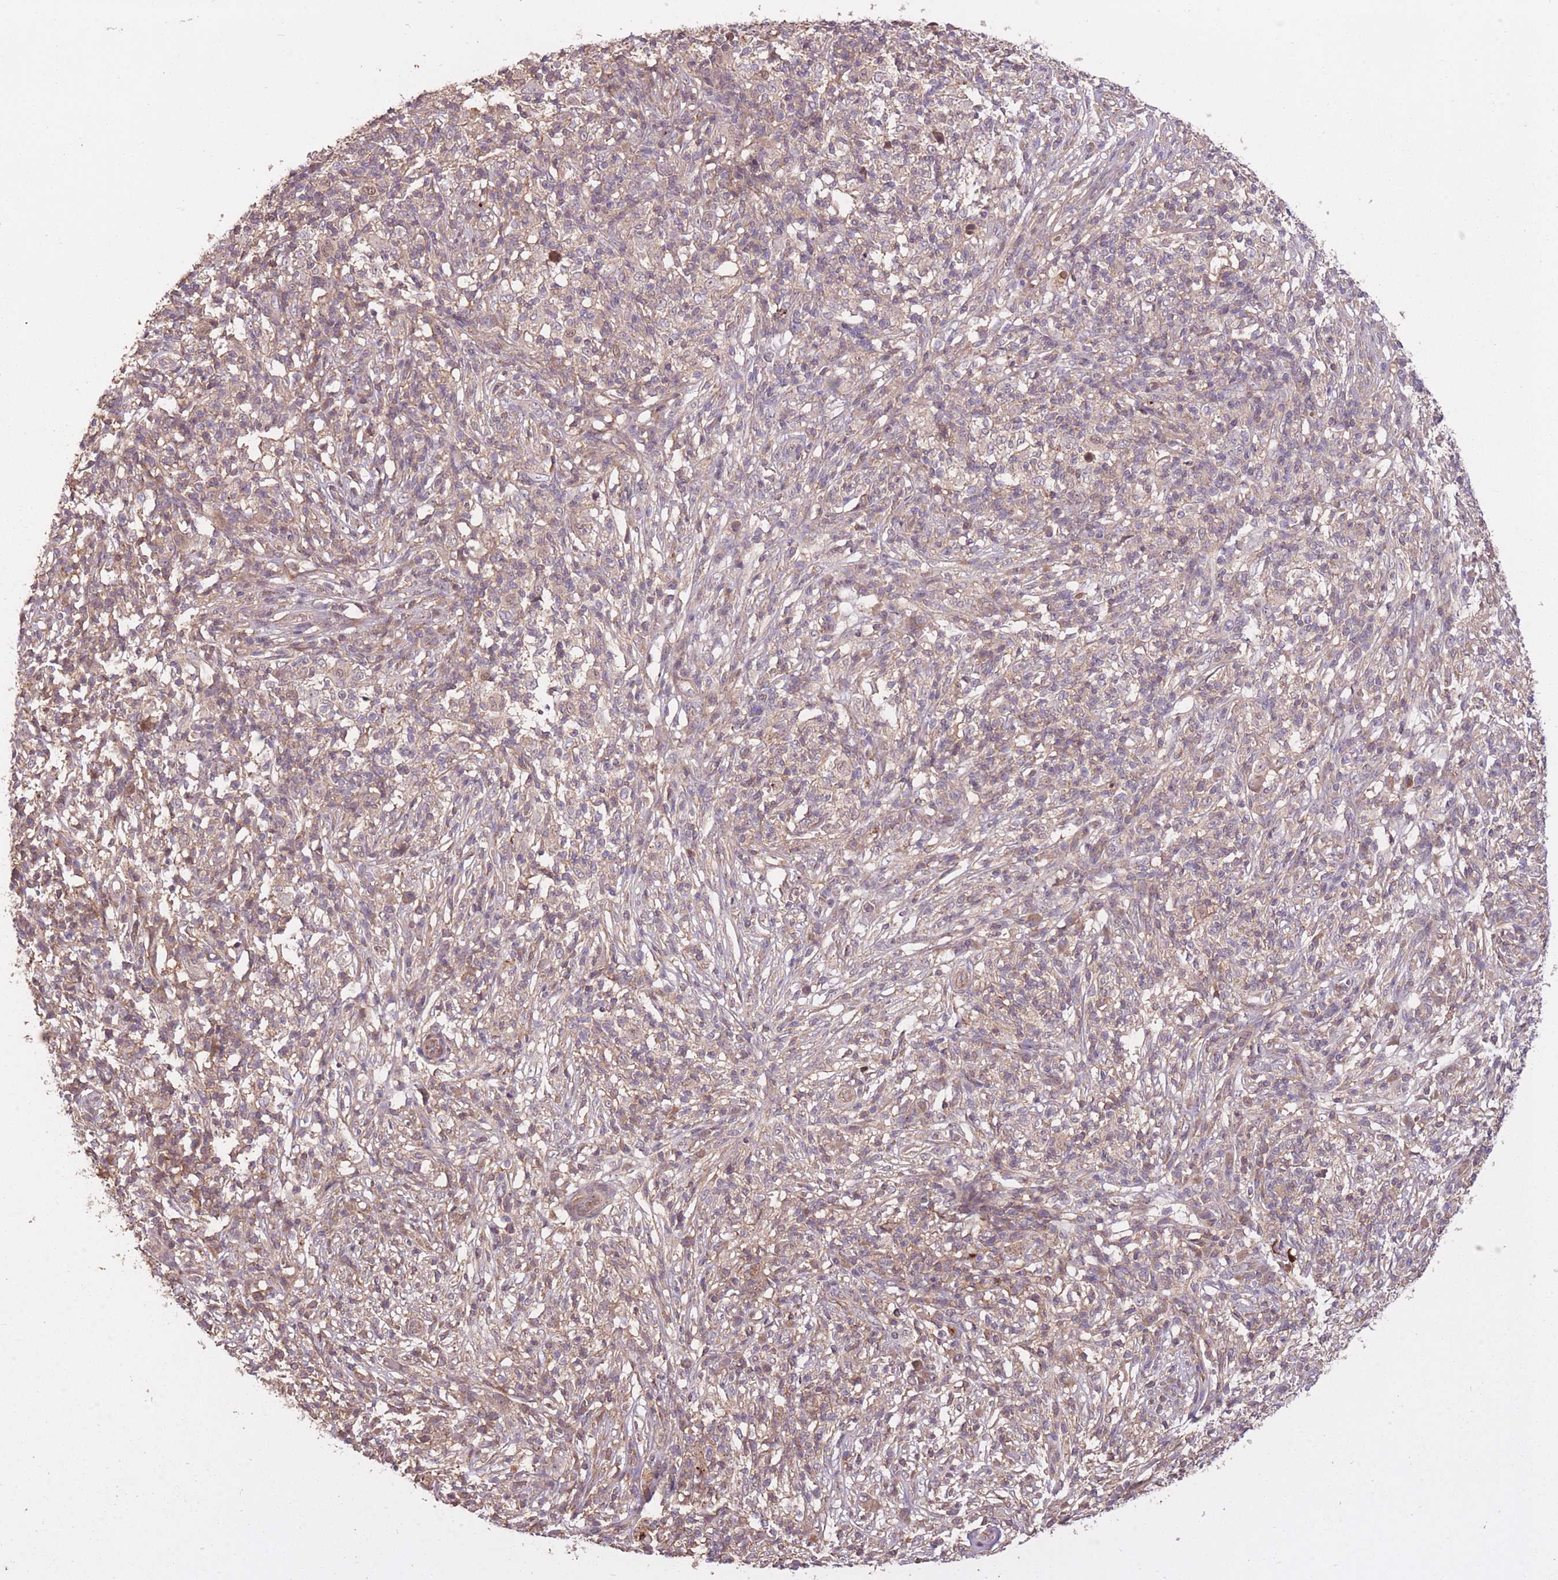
{"staining": {"intensity": "weak", "quantity": "25%-75%", "location": "cytoplasmic/membranous"}, "tissue": "melanoma", "cell_type": "Tumor cells", "image_type": "cancer", "snomed": [{"axis": "morphology", "description": "Malignant melanoma, NOS"}, {"axis": "topography", "description": "Skin"}], "caption": "This image reveals immunohistochemistry (IHC) staining of melanoma, with low weak cytoplasmic/membranous expression in about 25%-75% of tumor cells.", "gene": "POLR3F", "patient": {"sex": "male", "age": 66}}